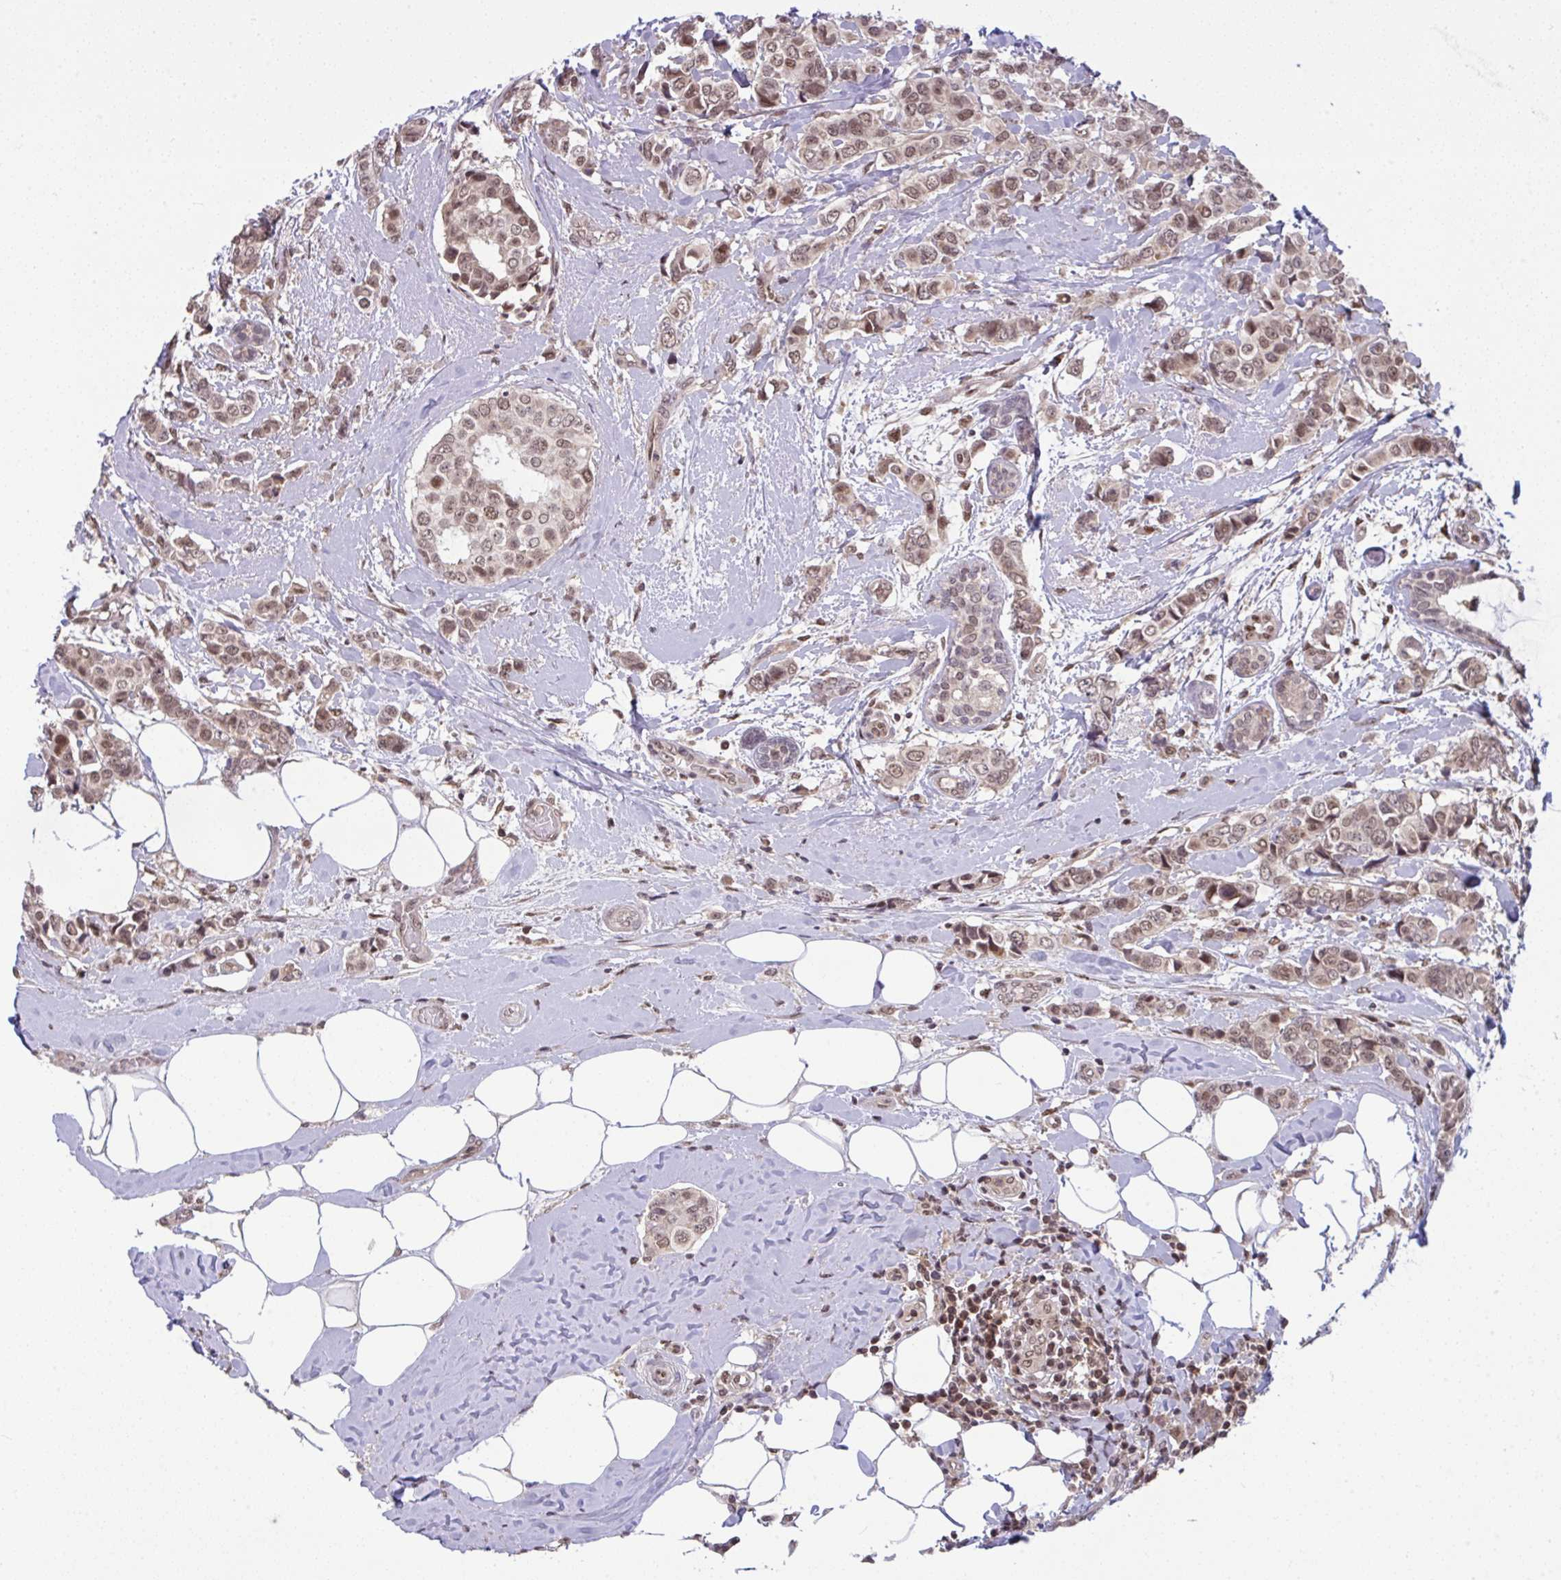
{"staining": {"intensity": "moderate", "quantity": ">75%", "location": "nuclear"}, "tissue": "breast cancer", "cell_type": "Tumor cells", "image_type": "cancer", "snomed": [{"axis": "morphology", "description": "Lobular carcinoma"}, {"axis": "topography", "description": "Breast"}], "caption": "Brown immunohistochemical staining in breast cancer shows moderate nuclear positivity in about >75% of tumor cells.", "gene": "KLF2", "patient": {"sex": "female", "age": 51}}